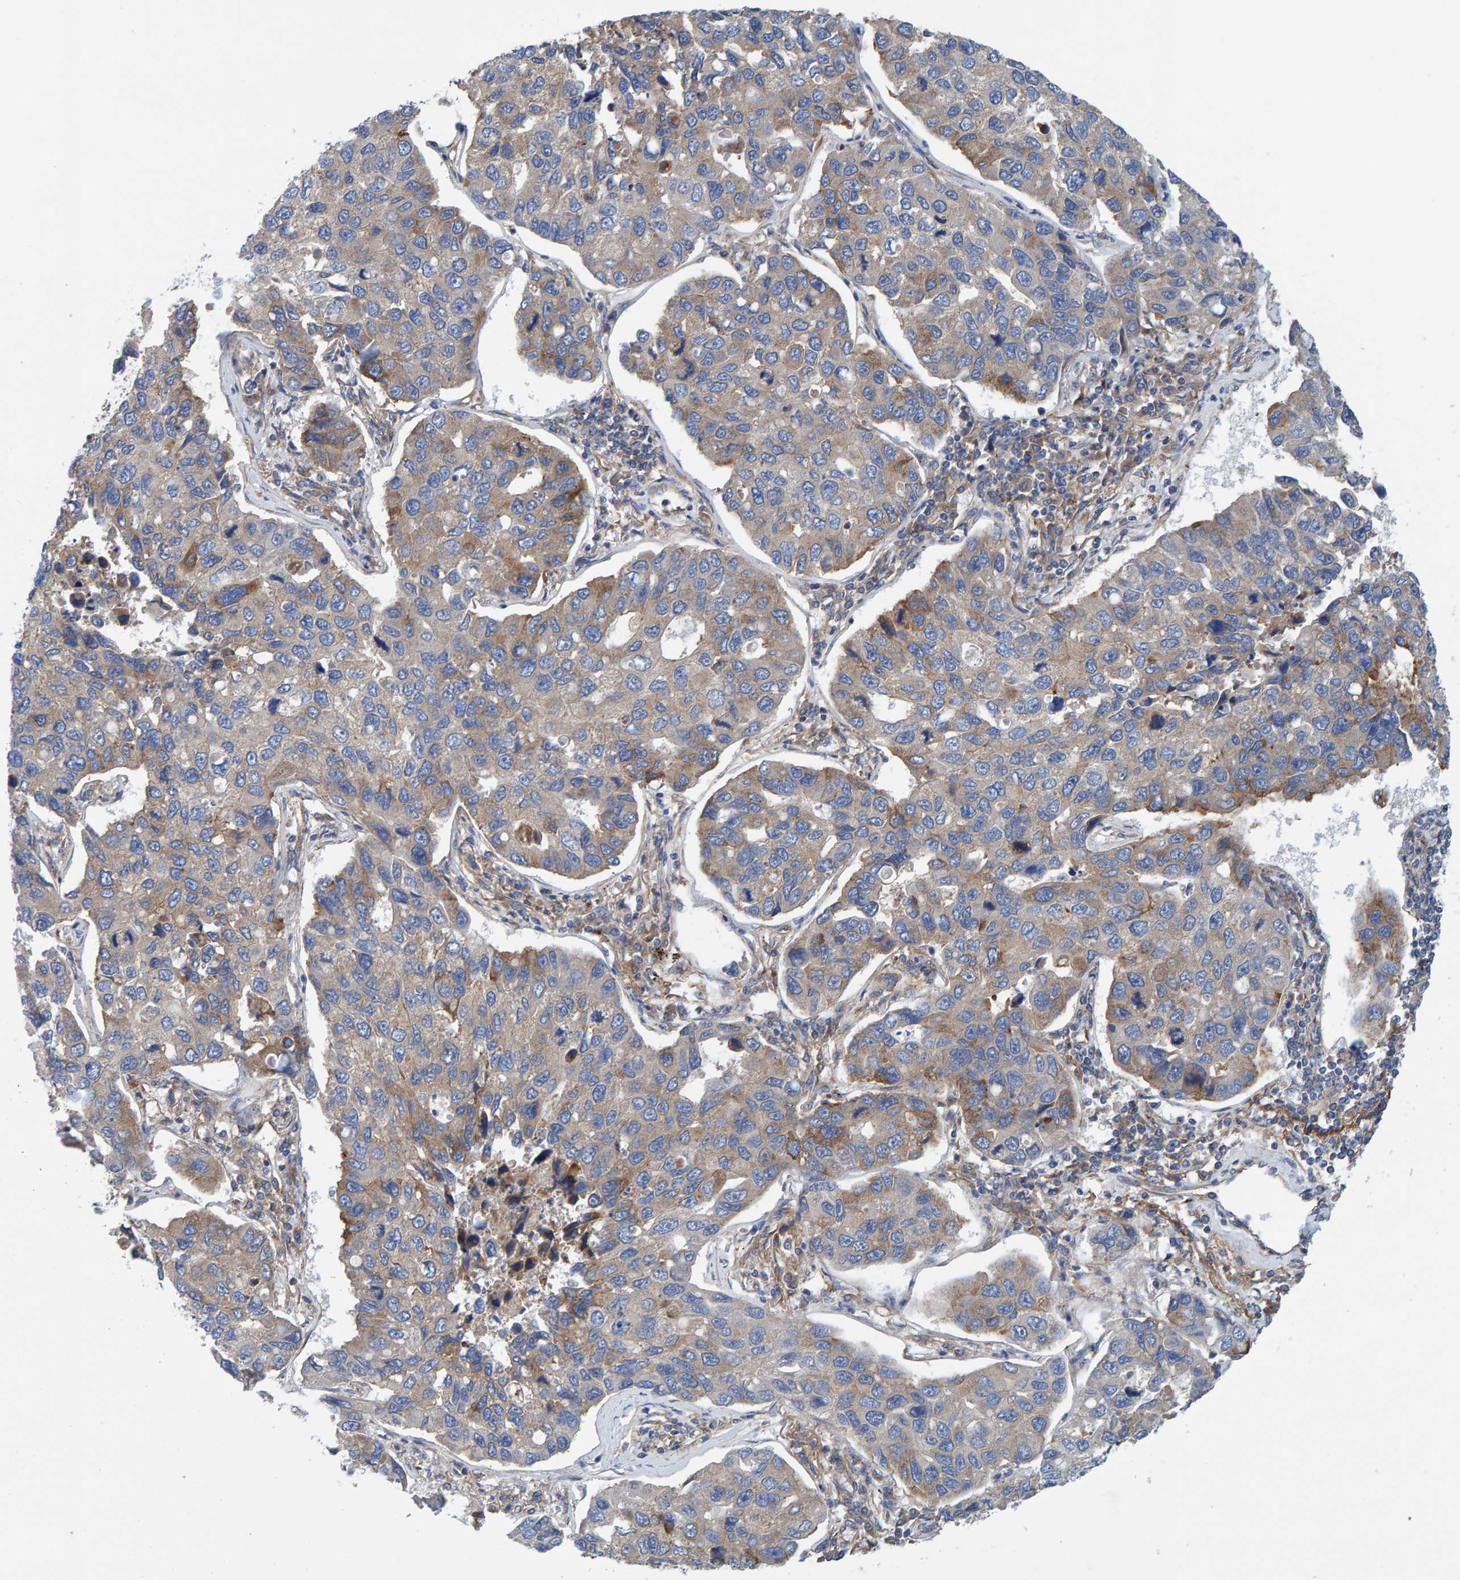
{"staining": {"intensity": "moderate", "quantity": "<25%", "location": "cytoplasmic/membranous"}, "tissue": "lung cancer", "cell_type": "Tumor cells", "image_type": "cancer", "snomed": [{"axis": "morphology", "description": "Adenocarcinoma, NOS"}, {"axis": "topography", "description": "Lung"}], "caption": "Lung cancer stained for a protein (brown) exhibits moderate cytoplasmic/membranous positive staining in about <25% of tumor cells.", "gene": "MKLN1", "patient": {"sex": "male", "age": 64}}